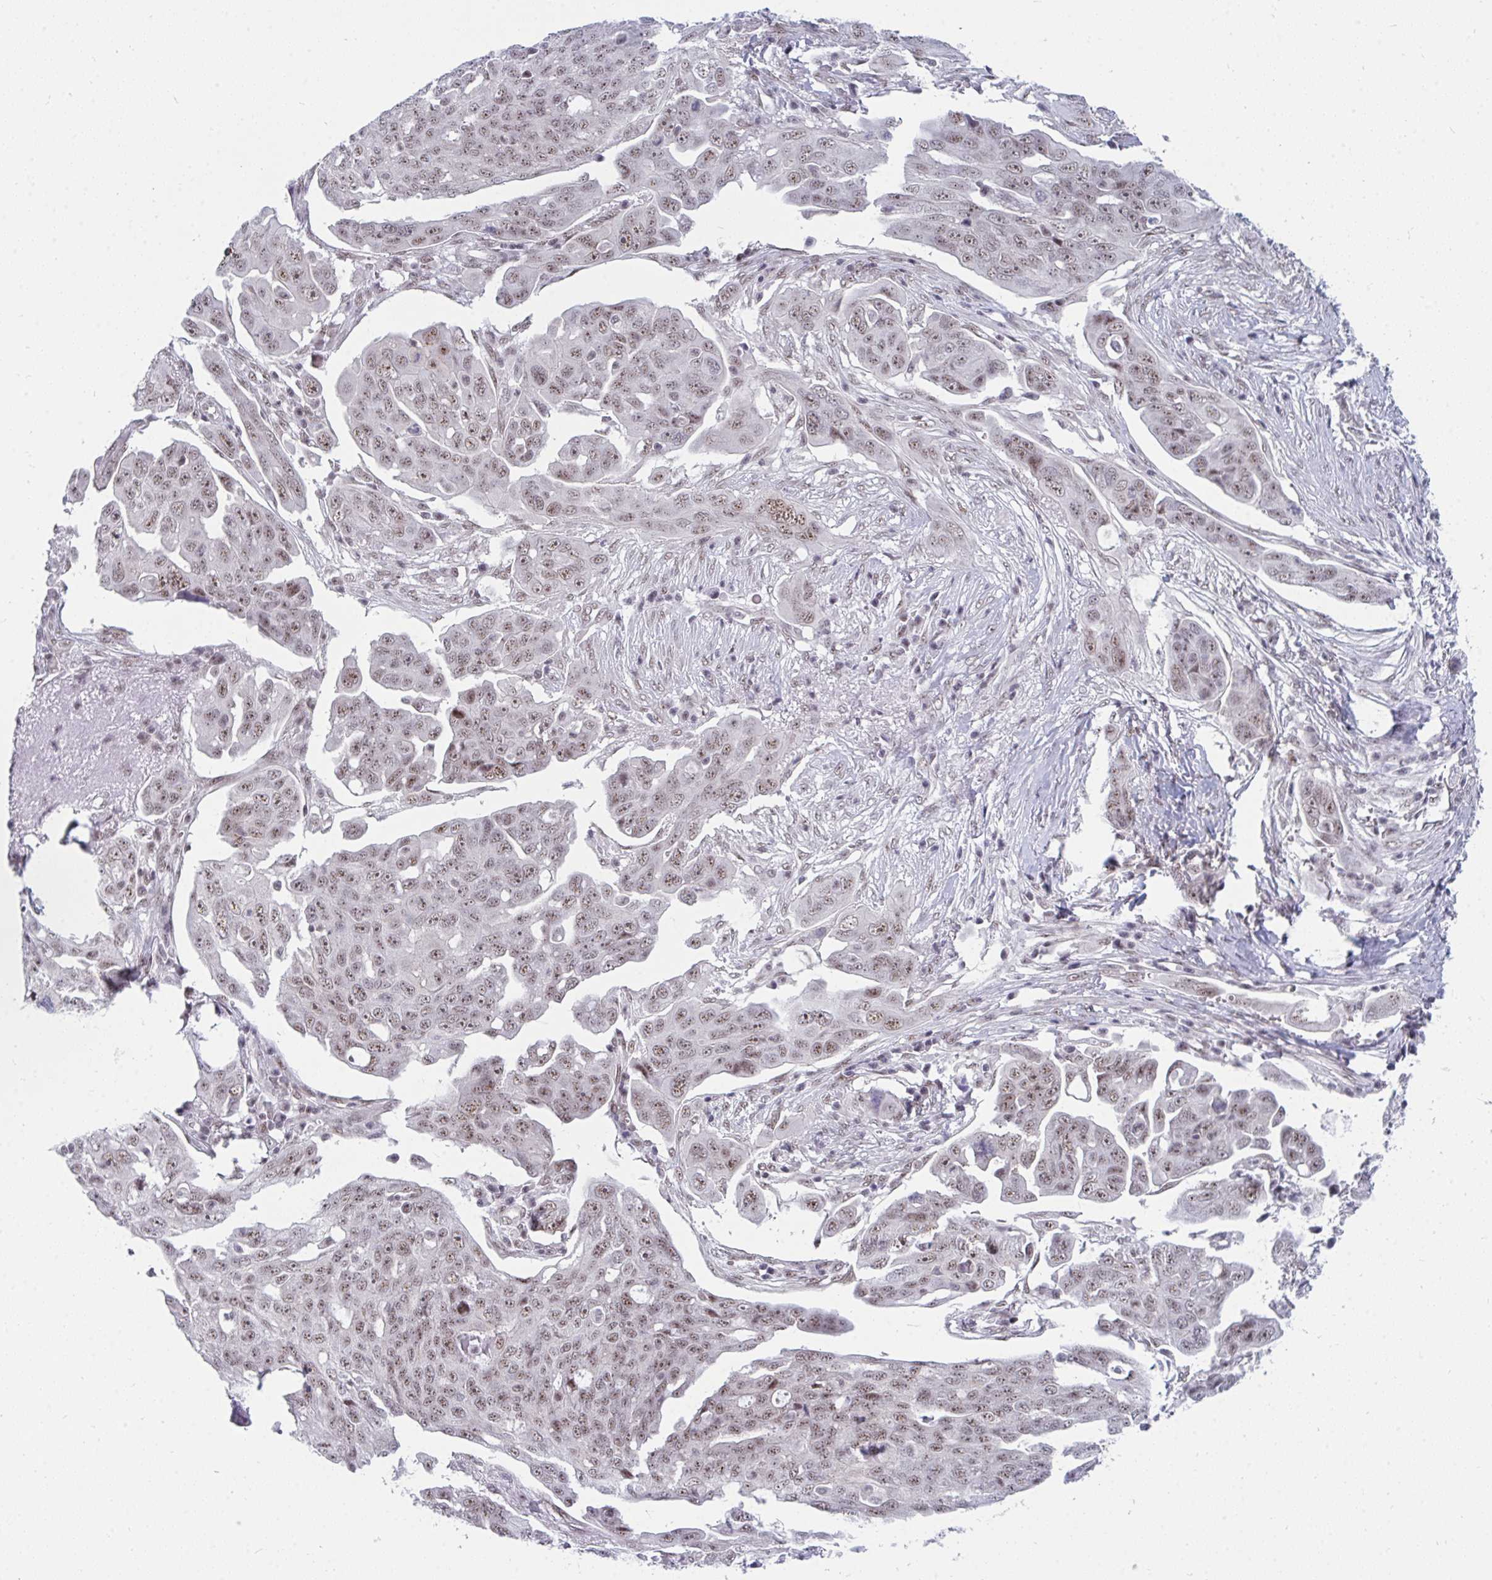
{"staining": {"intensity": "weak", "quantity": ">75%", "location": "nuclear"}, "tissue": "ovarian cancer", "cell_type": "Tumor cells", "image_type": "cancer", "snomed": [{"axis": "morphology", "description": "Carcinoma, endometroid"}, {"axis": "topography", "description": "Ovary"}], "caption": "Endometroid carcinoma (ovarian) stained with immunohistochemistry (IHC) reveals weak nuclear staining in about >75% of tumor cells. The protein of interest is stained brown, and the nuclei are stained in blue (DAB (3,3'-diaminobenzidine) IHC with brightfield microscopy, high magnification).", "gene": "PRR14", "patient": {"sex": "female", "age": 70}}